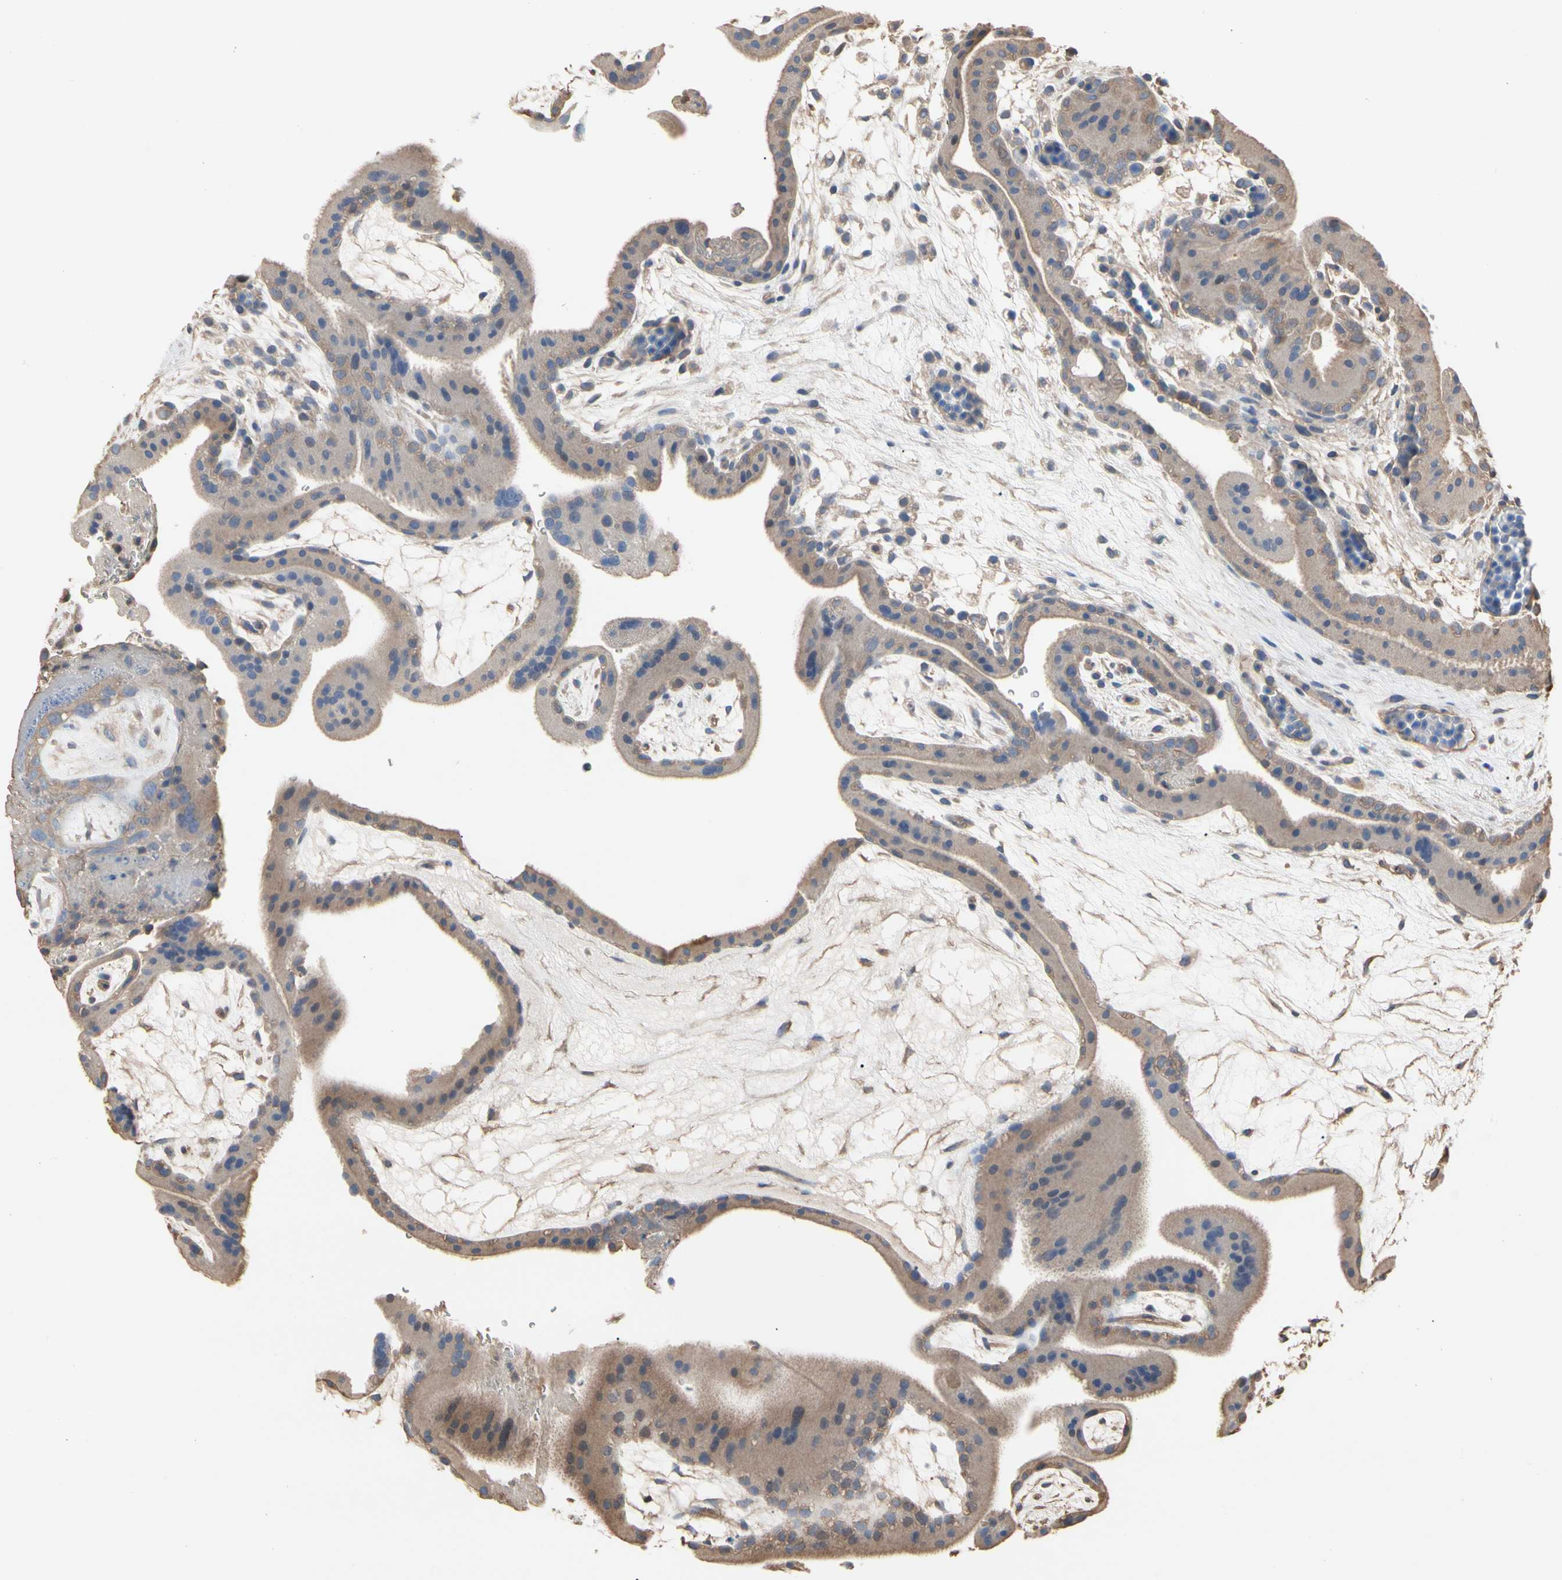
{"staining": {"intensity": "moderate", "quantity": "25%-75%", "location": "cytoplasmic/membranous"}, "tissue": "placenta", "cell_type": "Trophoblastic cells", "image_type": "normal", "snomed": [{"axis": "morphology", "description": "Normal tissue, NOS"}, {"axis": "topography", "description": "Placenta"}], "caption": "A high-resolution histopathology image shows IHC staining of normal placenta, which shows moderate cytoplasmic/membranous expression in approximately 25%-75% of trophoblastic cells.", "gene": "PDZK1", "patient": {"sex": "female", "age": 19}}